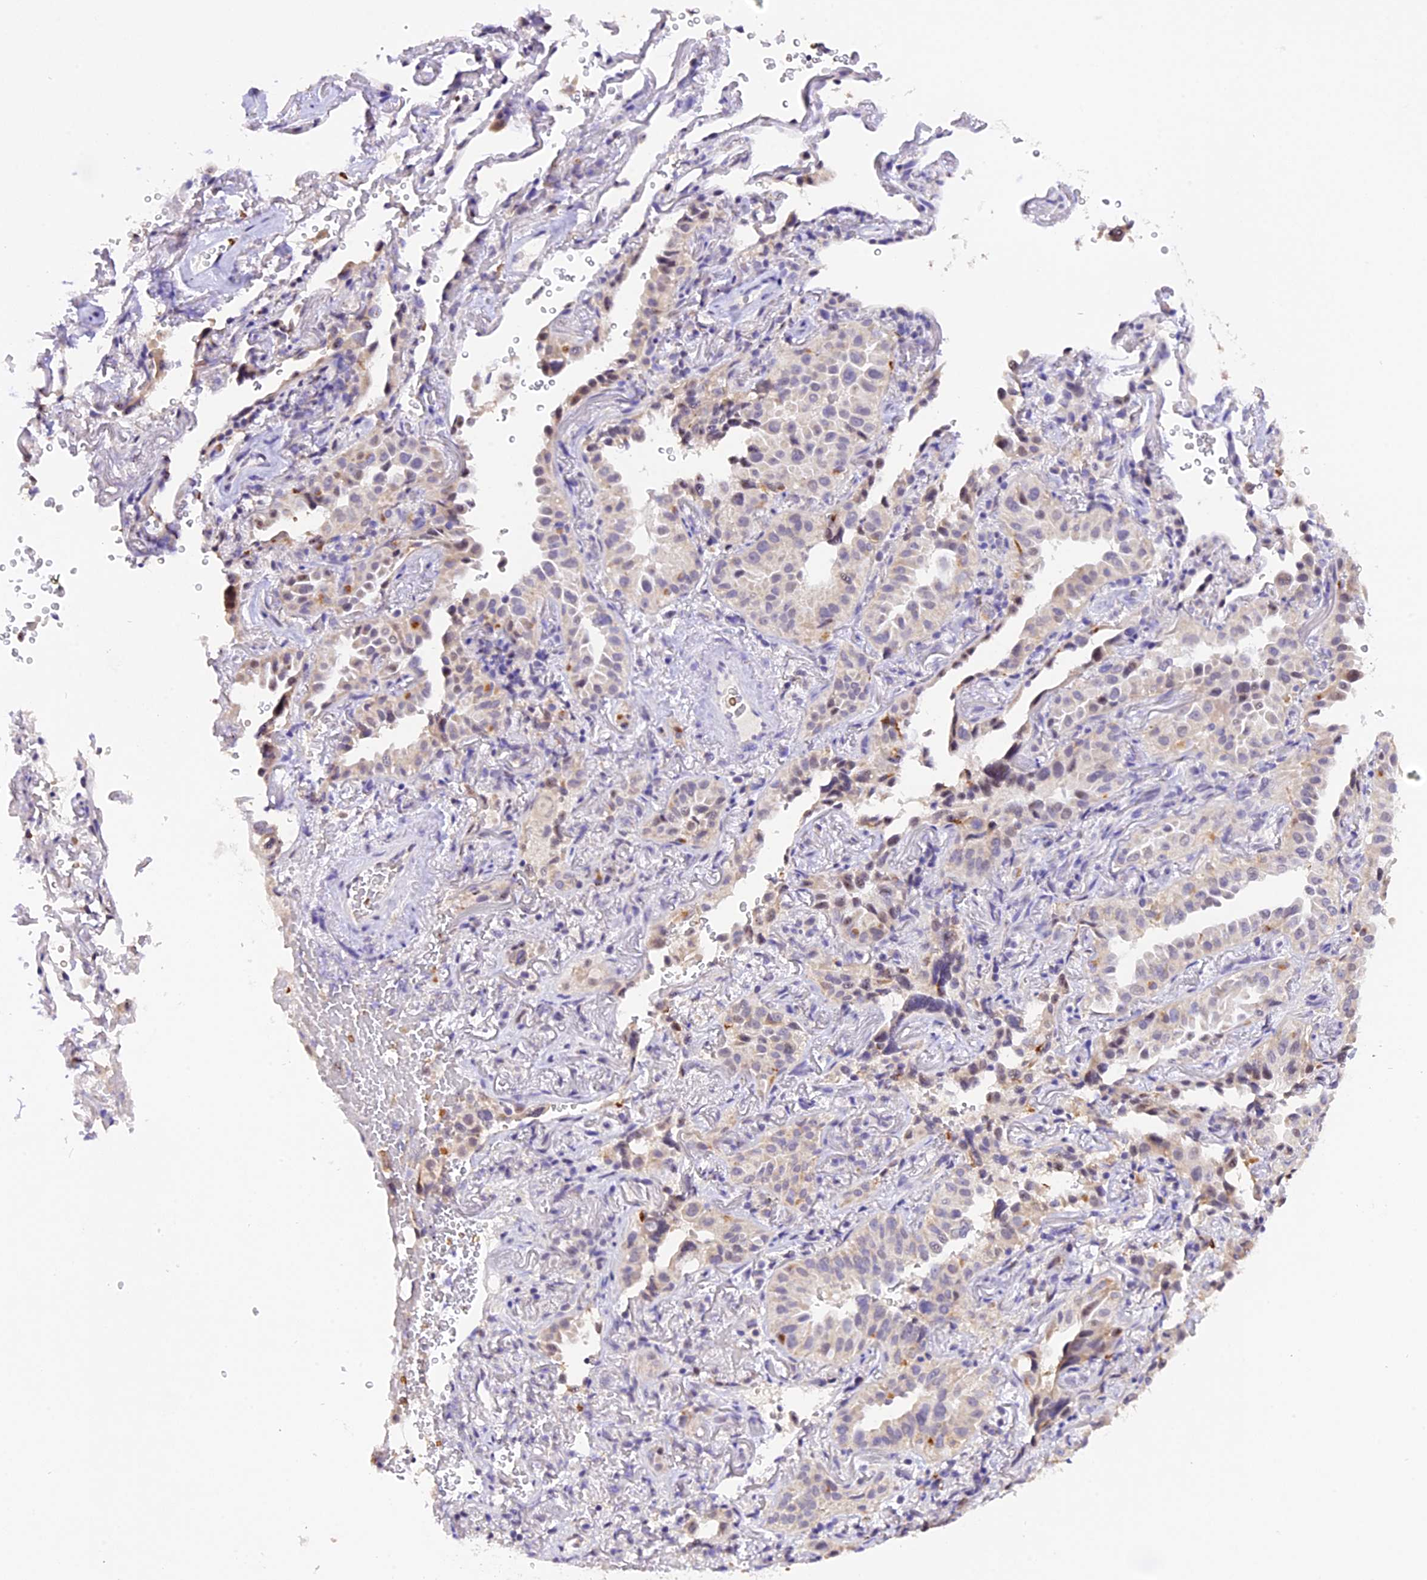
{"staining": {"intensity": "weak", "quantity": "<25%", "location": "cytoplasmic/membranous"}, "tissue": "lung cancer", "cell_type": "Tumor cells", "image_type": "cancer", "snomed": [{"axis": "morphology", "description": "Adenocarcinoma, NOS"}, {"axis": "topography", "description": "Lung"}], "caption": "Immunohistochemical staining of human lung adenocarcinoma demonstrates no significant positivity in tumor cells.", "gene": "AHSP", "patient": {"sex": "female", "age": 69}}